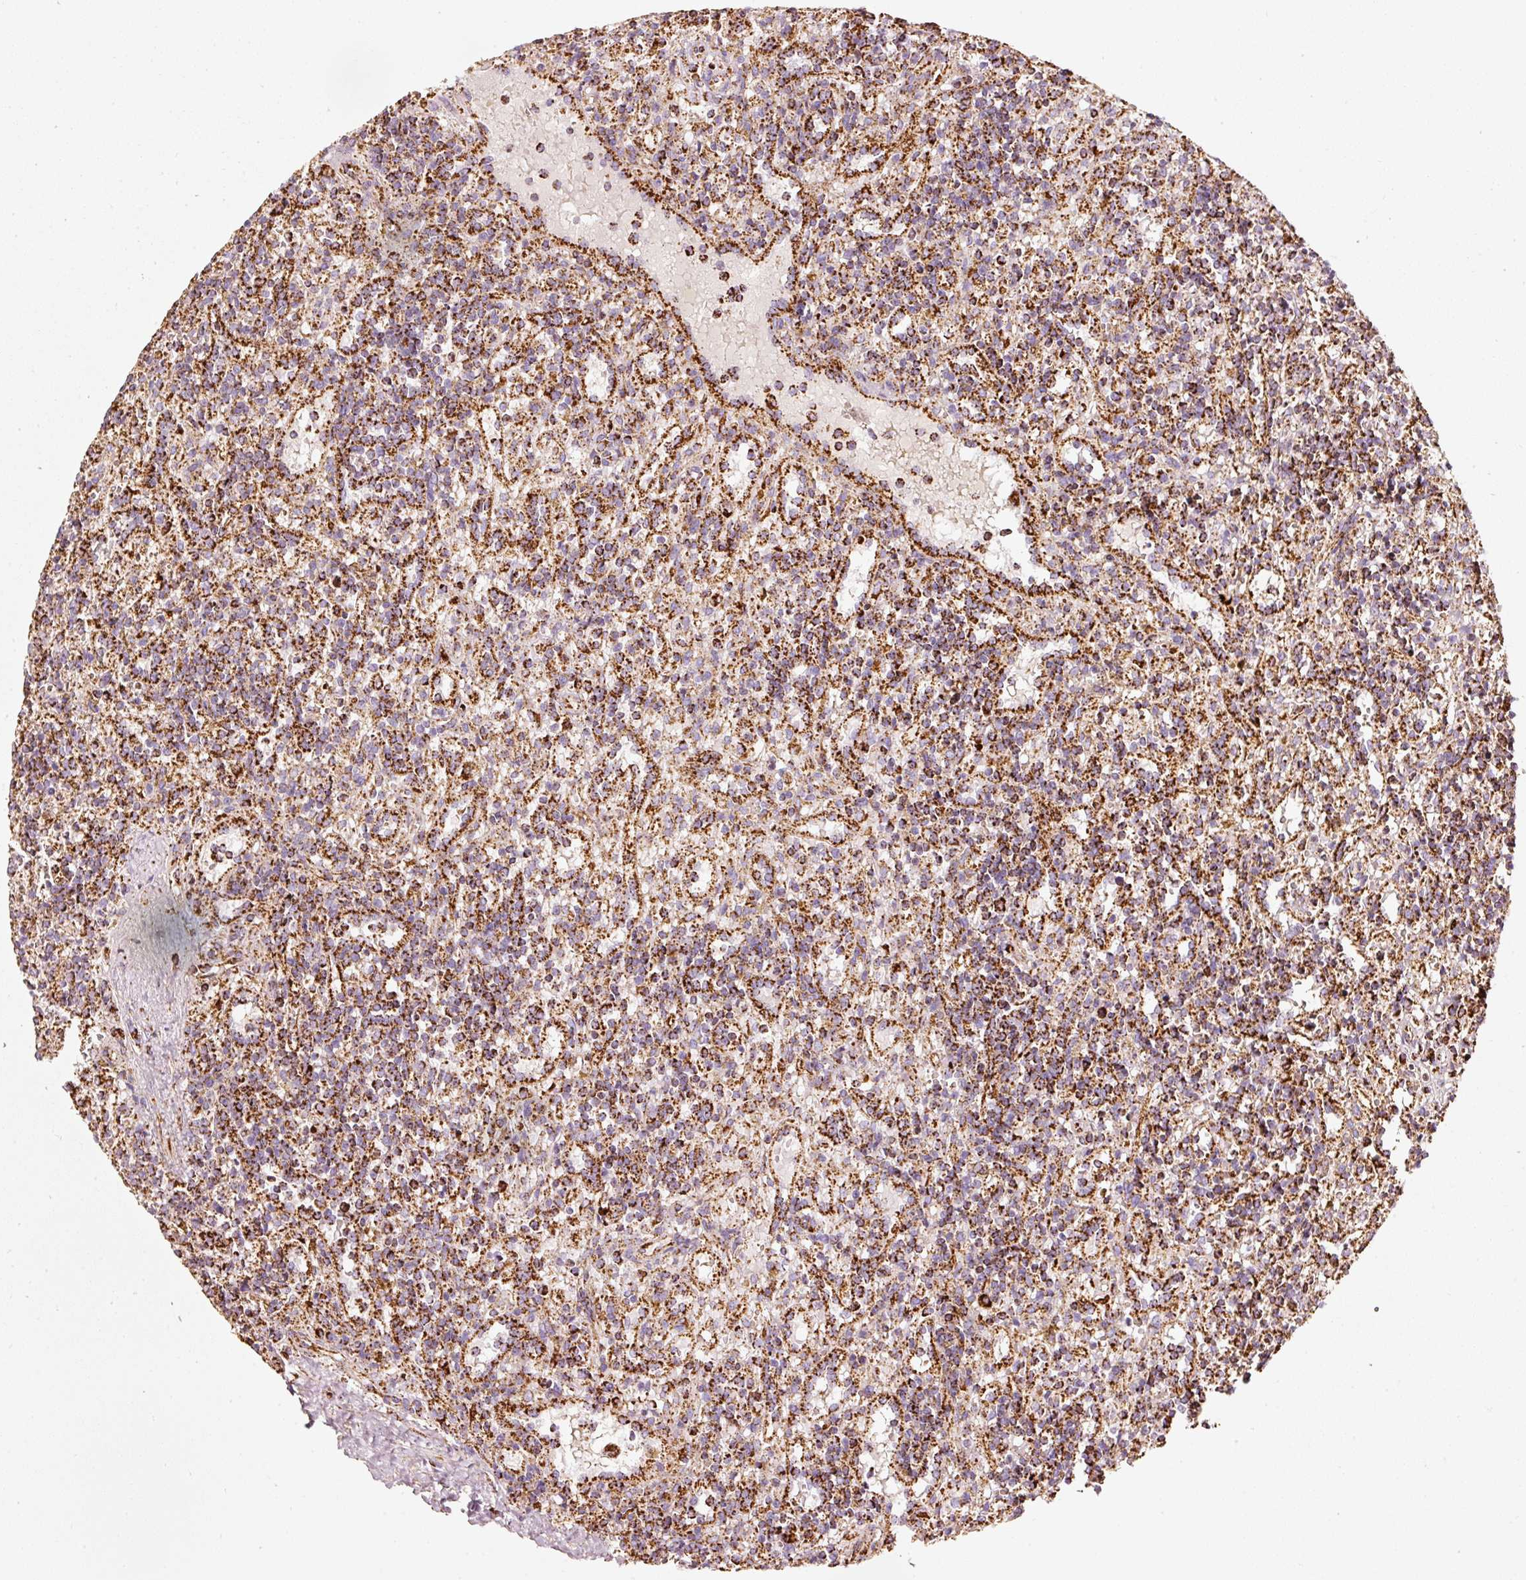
{"staining": {"intensity": "strong", "quantity": ">75%", "location": "cytoplasmic/membranous"}, "tissue": "lymphoma", "cell_type": "Tumor cells", "image_type": "cancer", "snomed": [{"axis": "morphology", "description": "Malignant lymphoma, non-Hodgkin's type, Low grade"}, {"axis": "topography", "description": "Spleen"}], "caption": "A high-resolution histopathology image shows immunohistochemistry staining of lymphoma, which demonstrates strong cytoplasmic/membranous expression in approximately >75% of tumor cells.", "gene": "MT-CO2", "patient": {"sex": "male", "age": 67}}